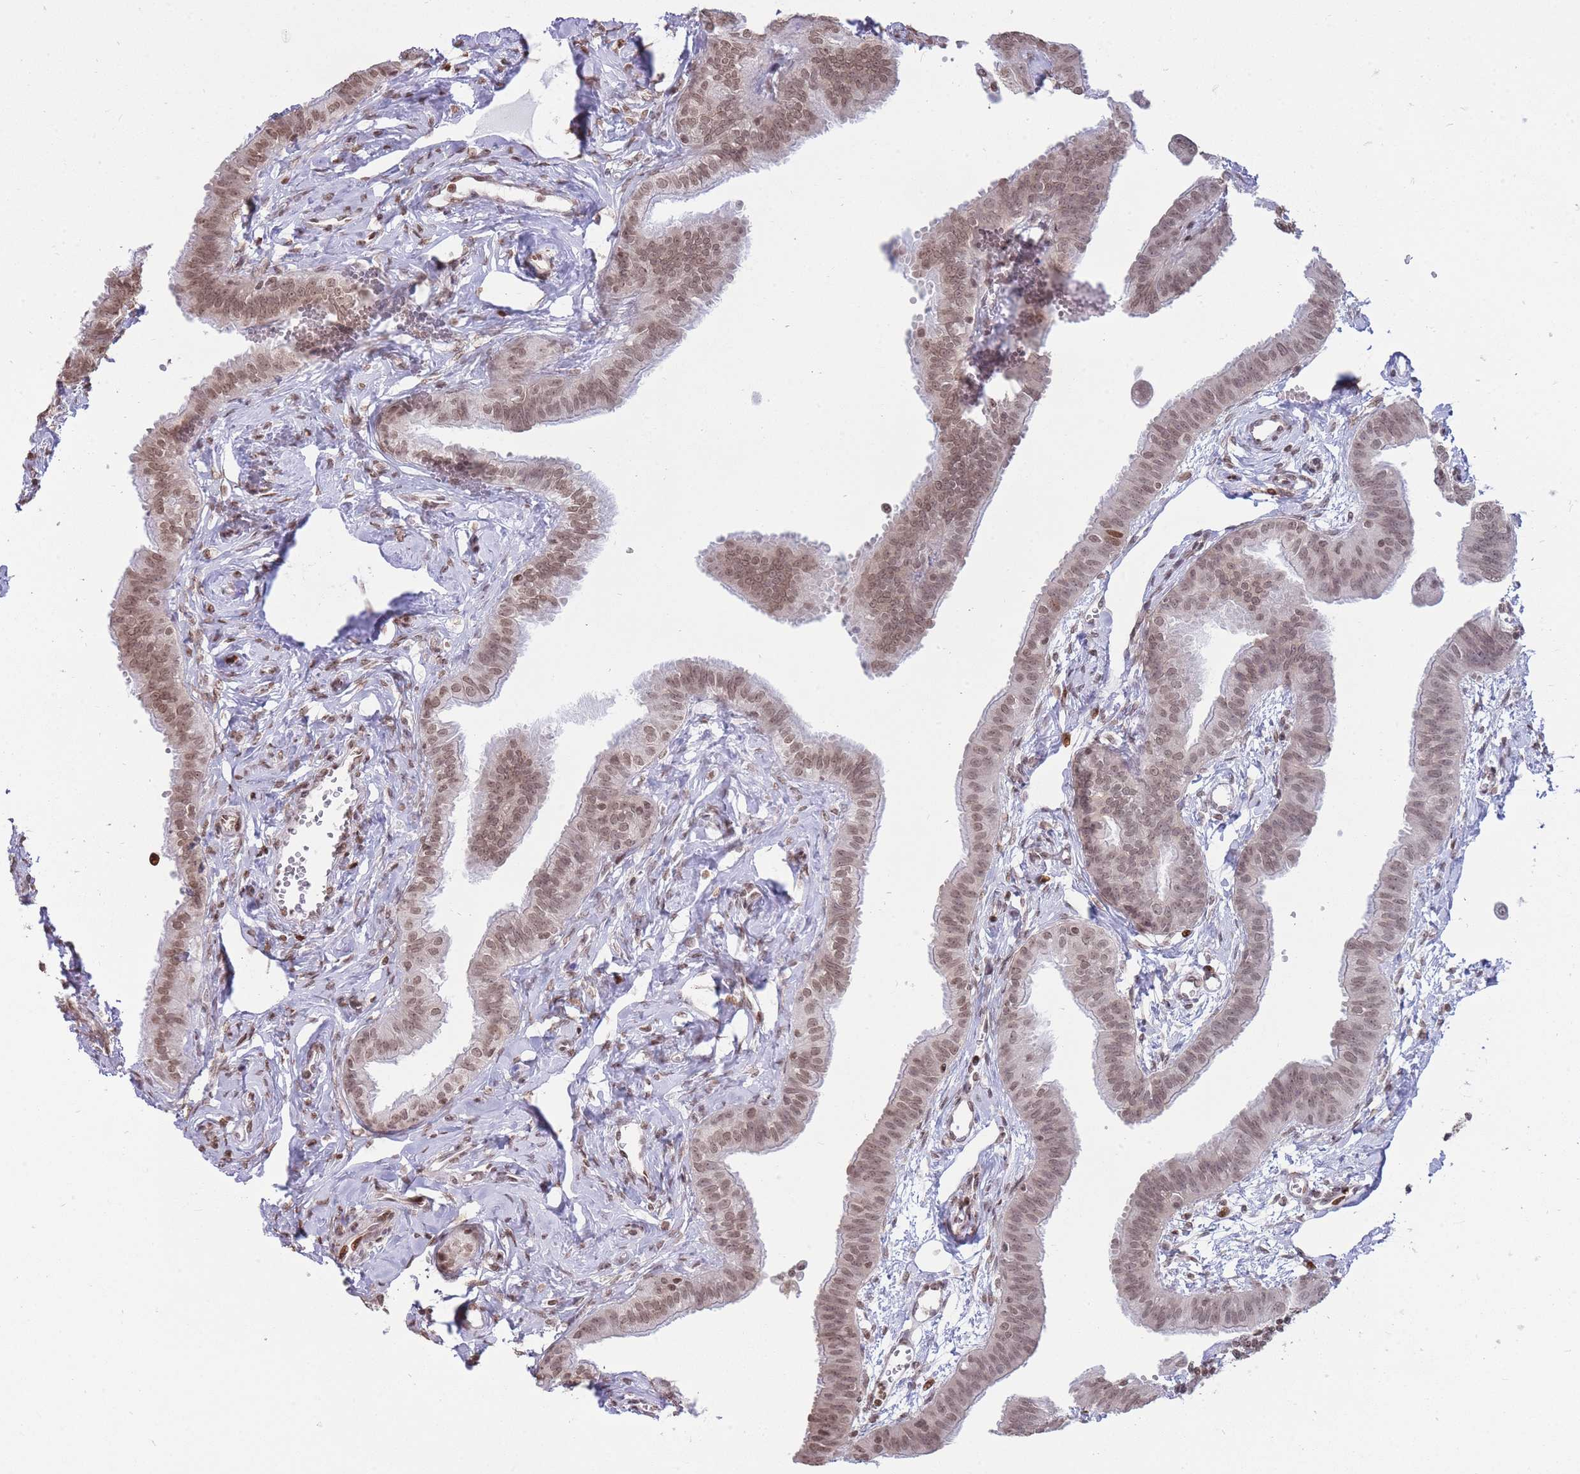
{"staining": {"intensity": "moderate", "quantity": ">75%", "location": "nuclear"}, "tissue": "fallopian tube", "cell_type": "Glandular cells", "image_type": "normal", "snomed": [{"axis": "morphology", "description": "Normal tissue, NOS"}, {"axis": "morphology", "description": "Carcinoma, NOS"}, {"axis": "topography", "description": "Fallopian tube"}, {"axis": "topography", "description": "Ovary"}], "caption": "Glandular cells reveal moderate nuclear expression in approximately >75% of cells in unremarkable fallopian tube. The protein is shown in brown color, while the nuclei are stained blue.", "gene": "SHISAL1", "patient": {"sex": "female", "age": 59}}